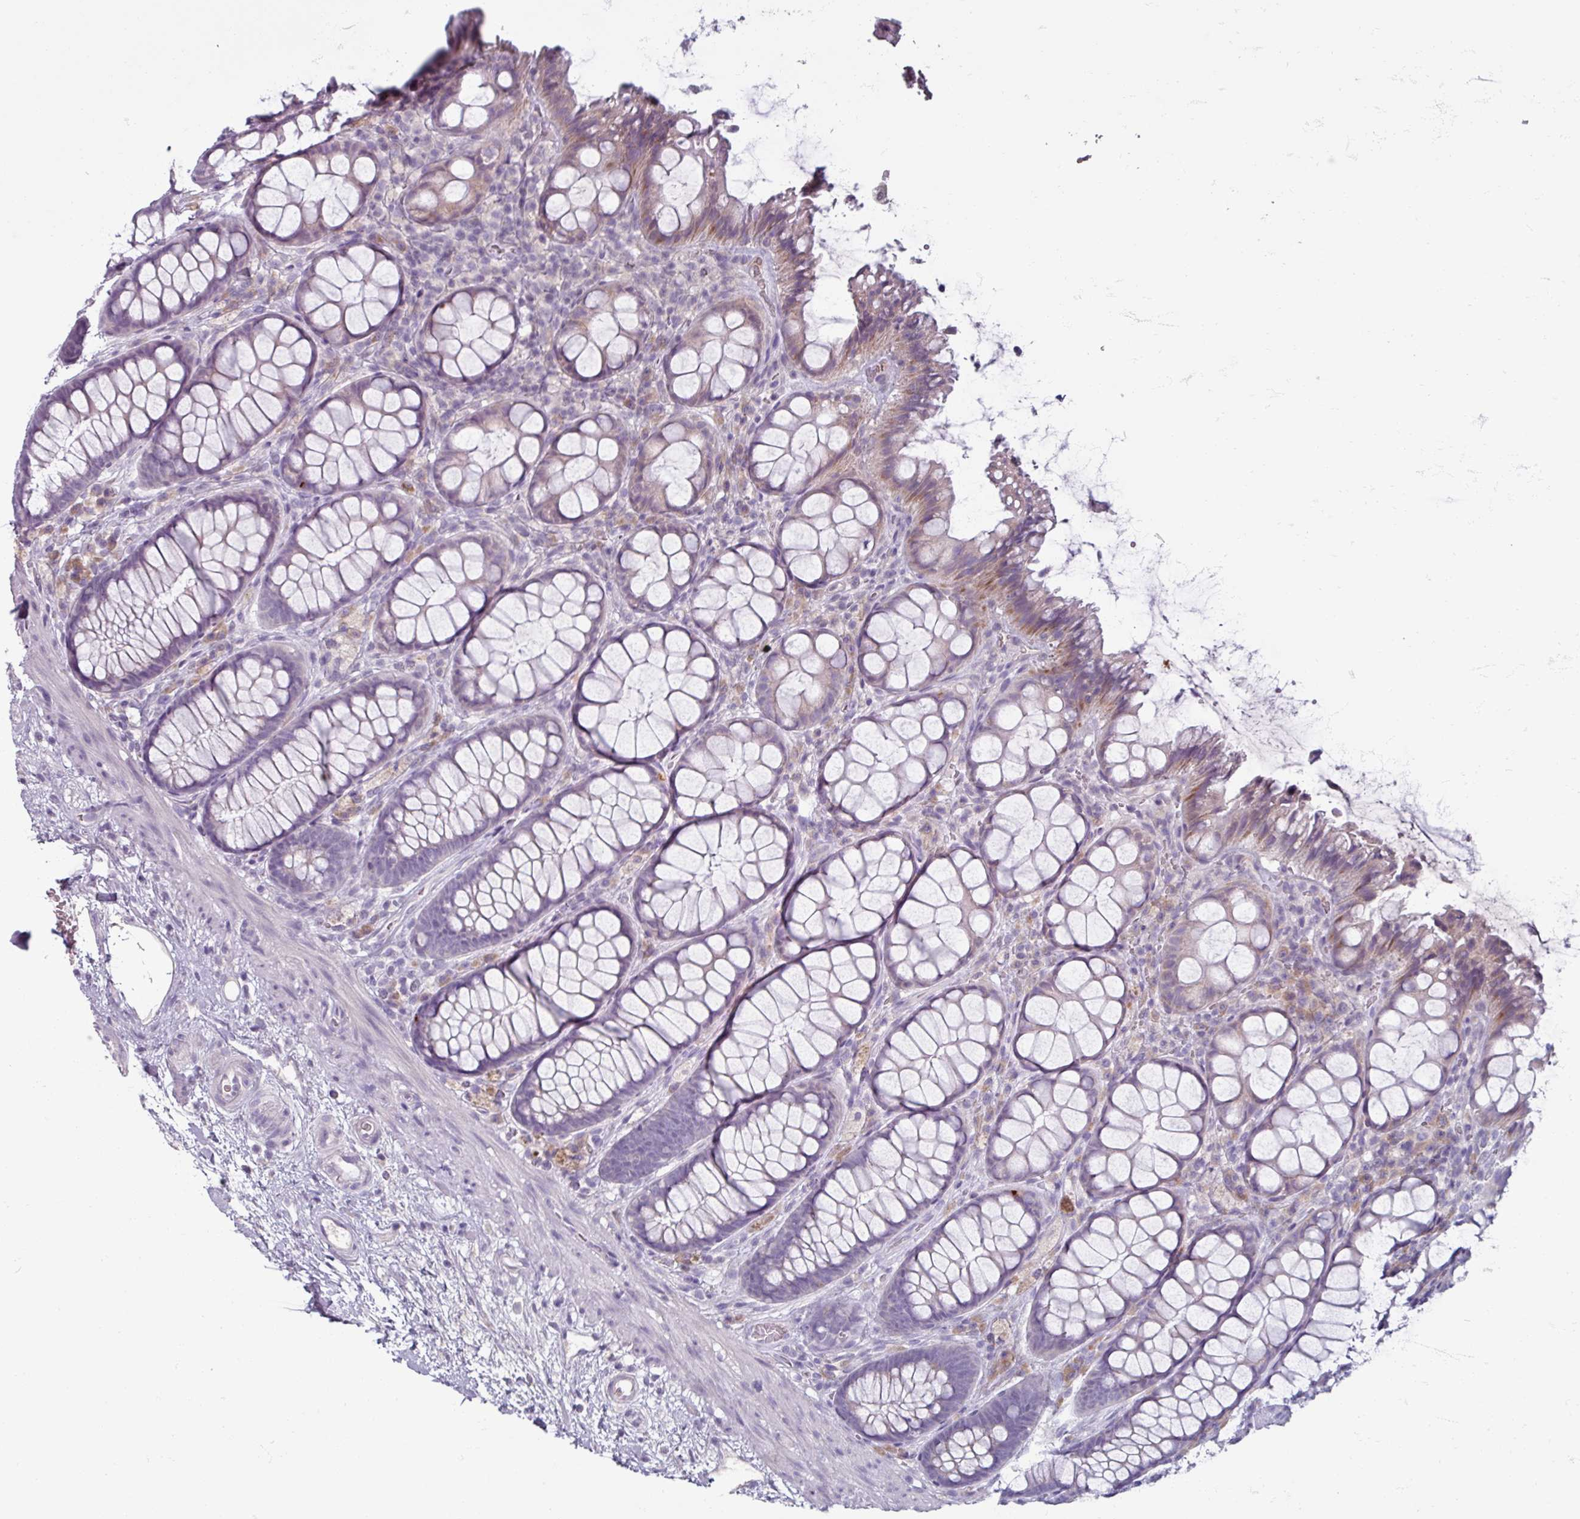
{"staining": {"intensity": "moderate", "quantity": "<25%", "location": "cytoplasmic/membranous"}, "tissue": "rectum", "cell_type": "Glandular cells", "image_type": "normal", "snomed": [{"axis": "morphology", "description": "Normal tissue, NOS"}, {"axis": "topography", "description": "Rectum"}], "caption": "A brown stain shows moderate cytoplasmic/membranous expression of a protein in glandular cells of unremarkable rectum.", "gene": "SMIM11", "patient": {"sex": "female", "age": 67}}